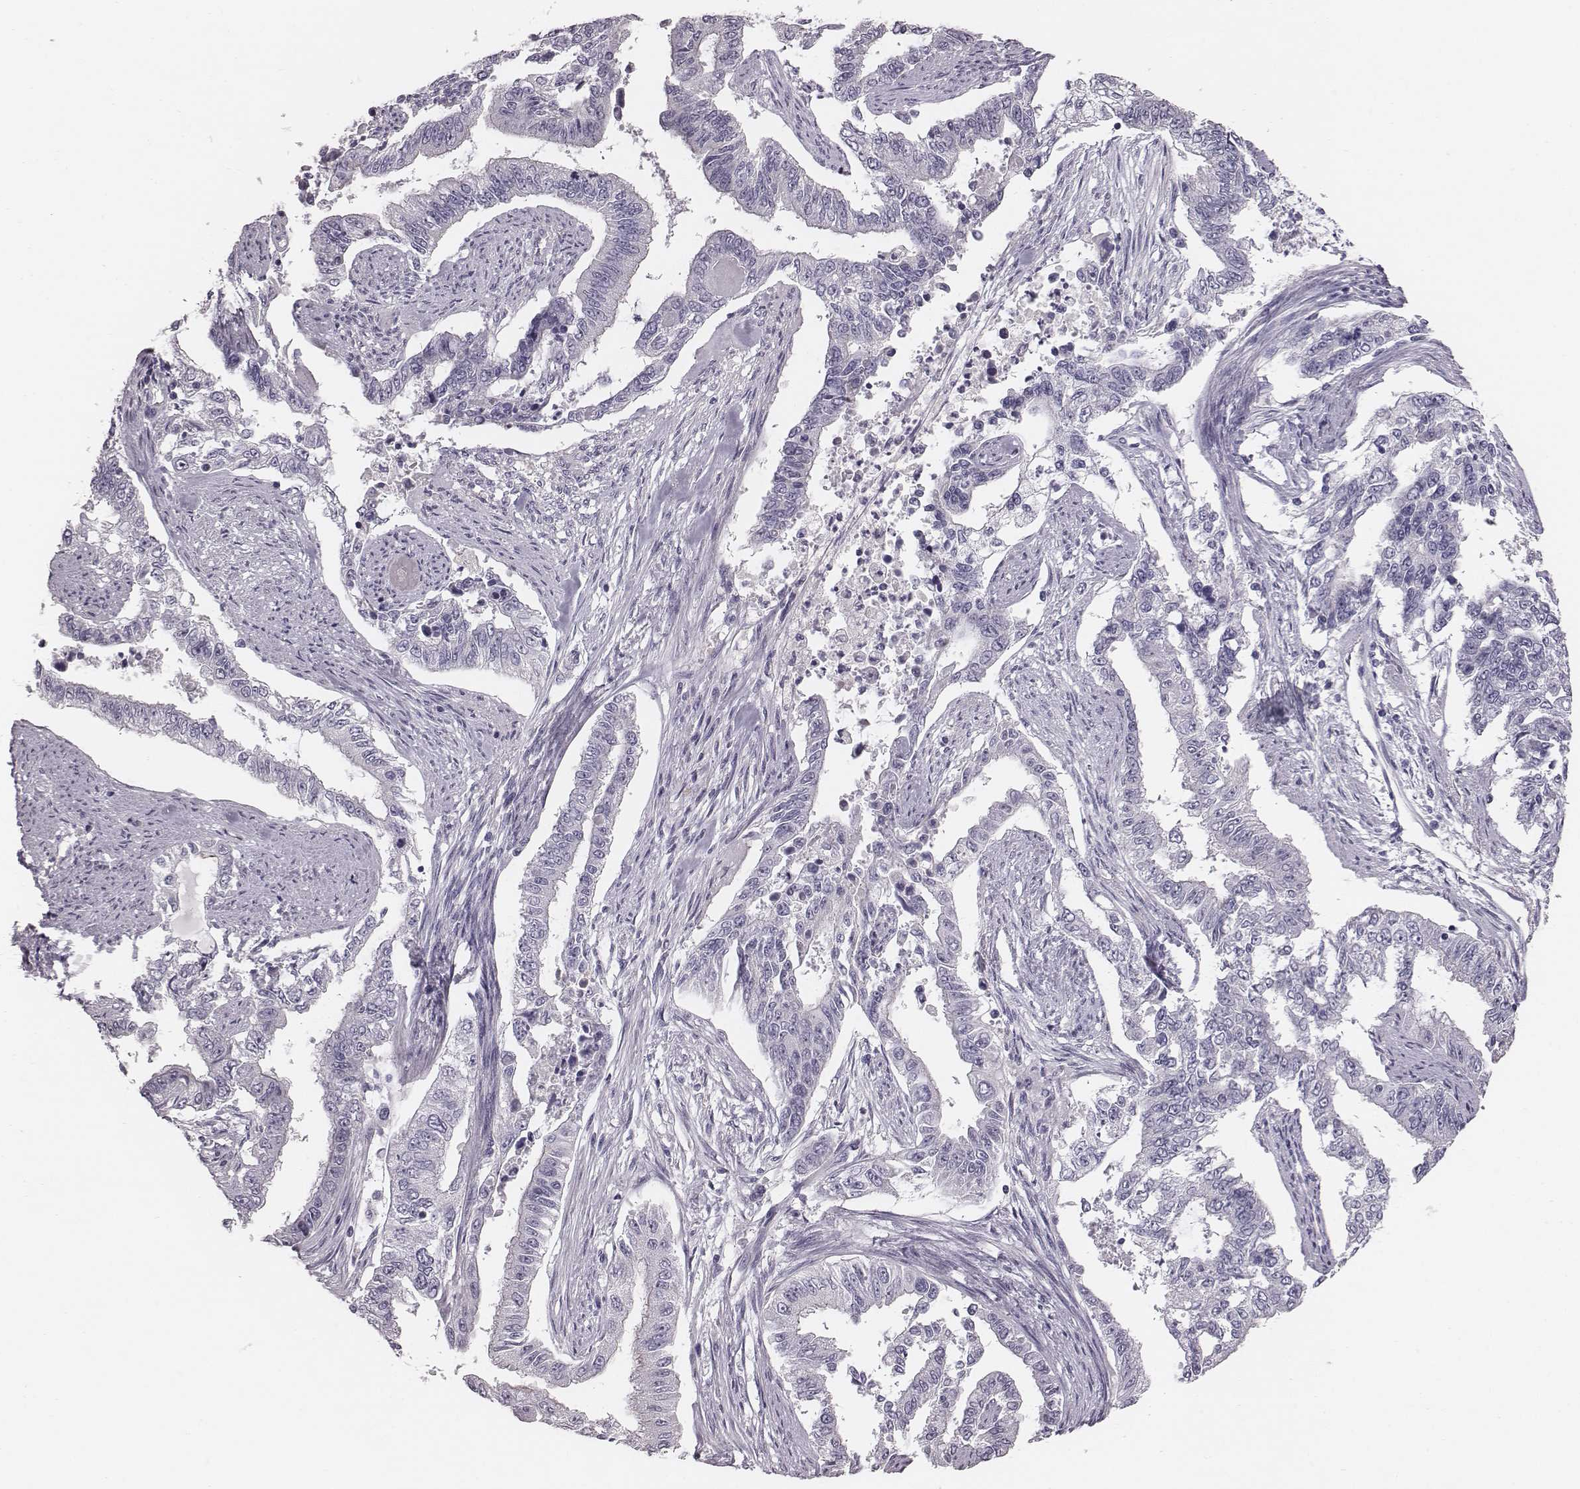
{"staining": {"intensity": "negative", "quantity": "none", "location": "none"}, "tissue": "endometrial cancer", "cell_type": "Tumor cells", "image_type": "cancer", "snomed": [{"axis": "morphology", "description": "Adenocarcinoma, NOS"}, {"axis": "topography", "description": "Uterus"}], "caption": "The photomicrograph reveals no significant positivity in tumor cells of adenocarcinoma (endometrial).", "gene": "CACNG4", "patient": {"sex": "female", "age": 59}}